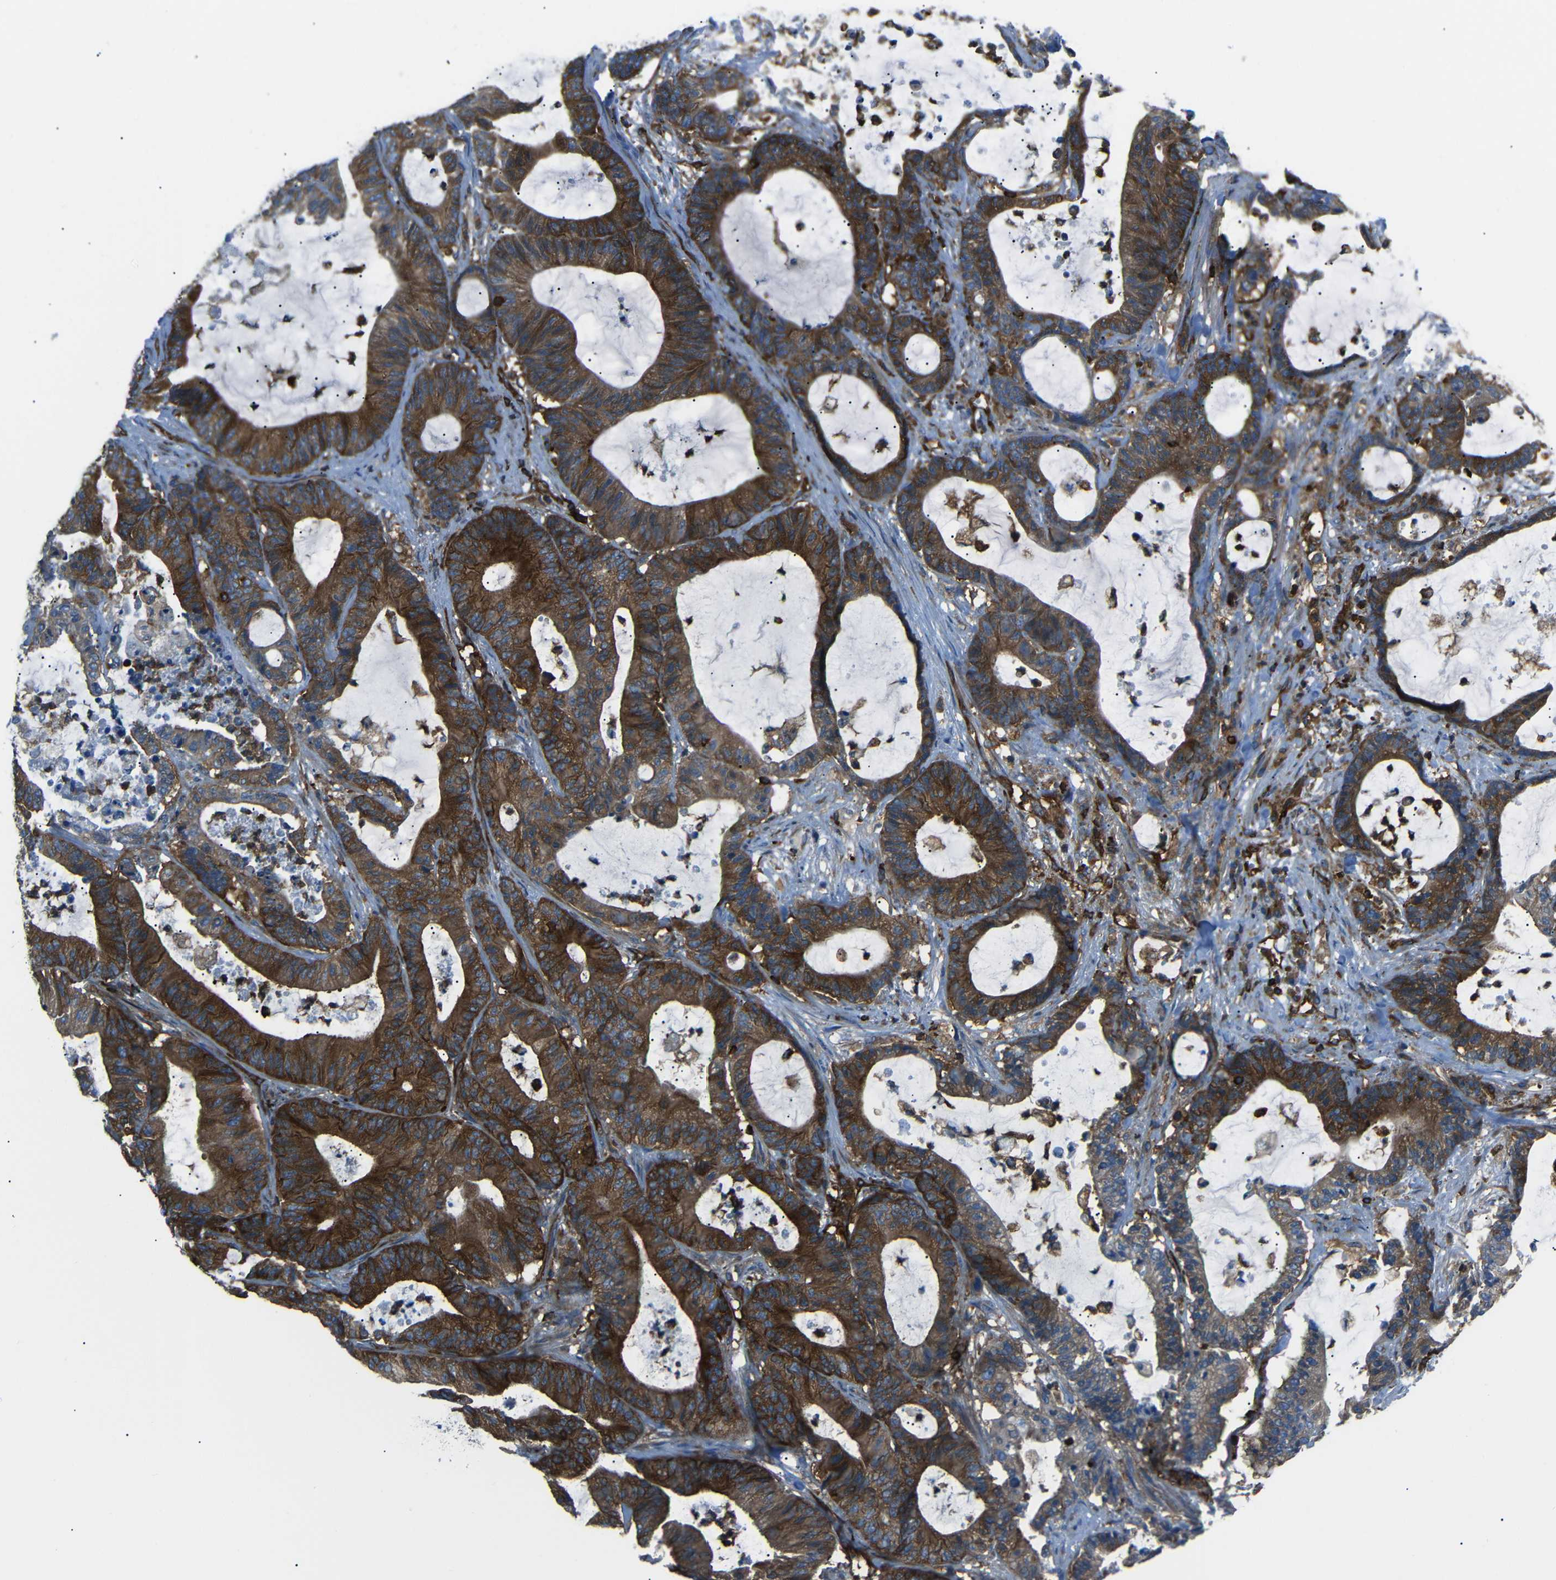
{"staining": {"intensity": "strong", "quantity": ">75%", "location": "cytoplasmic/membranous"}, "tissue": "colorectal cancer", "cell_type": "Tumor cells", "image_type": "cancer", "snomed": [{"axis": "morphology", "description": "Adenocarcinoma, NOS"}, {"axis": "topography", "description": "Colon"}], "caption": "This micrograph reveals immunohistochemistry (IHC) staining of colorectal adenocarcinoma, with high strong cytoplasmic/membranous expression in approximately >75% of tumor cells.", "gene": "ARHGEF1", "patient": {"sex": "female", "age": 84}}